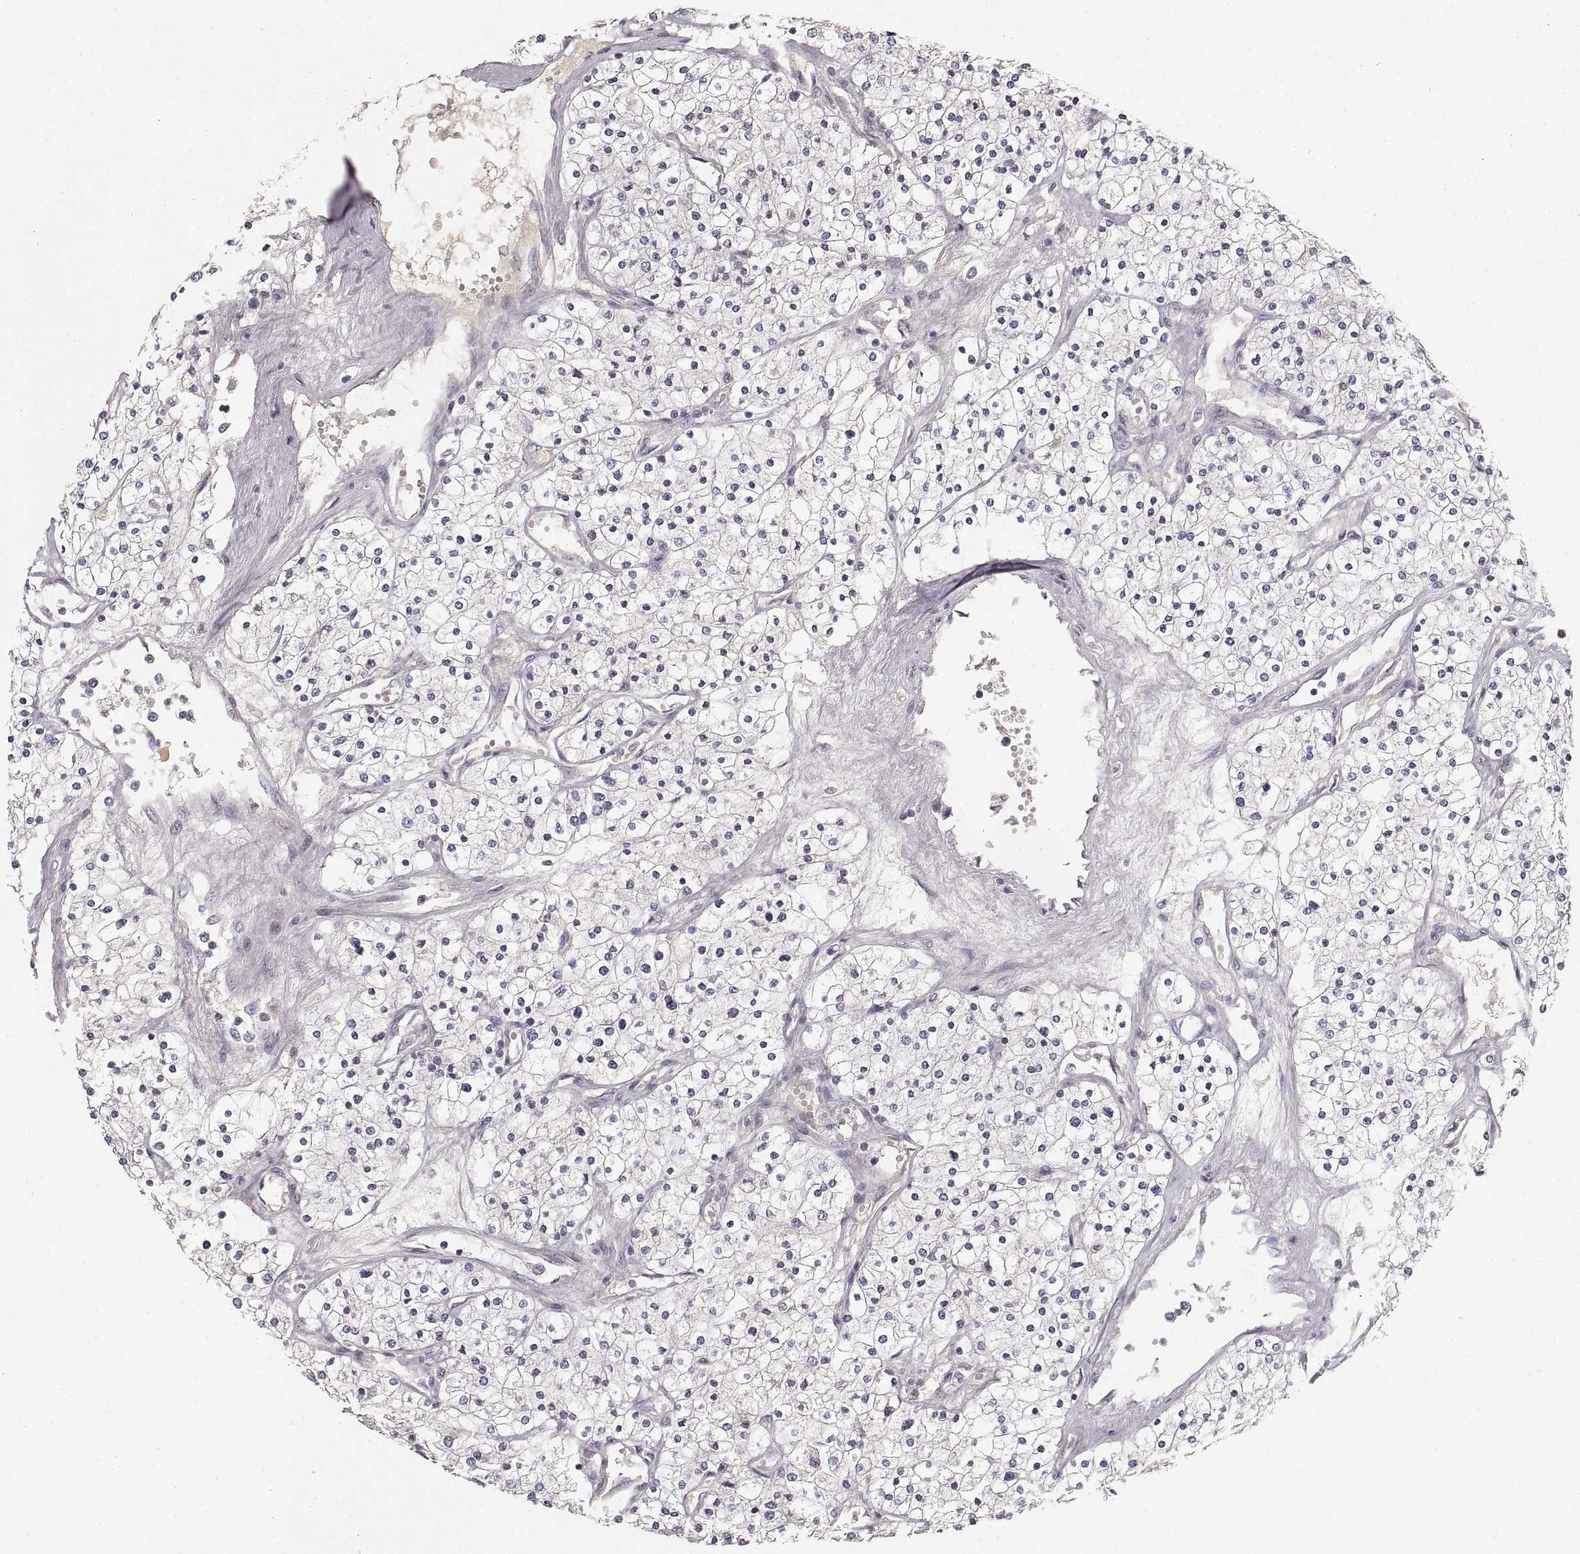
{"staining": {"intensity": "negative", "quantity": "none", "location": "none"}, "tissue": "renal cancer", "cell_type": "Tumor cells", "image_type": "cancer", "snomed": [{"axis": "morphology", "description": "Adenocarcinoma, NOS"}, {"axis": "topography", "description": "Kidney"}], "caption": "IHC histopathology image of renal cancer (adenocarcinoma) stained for a protein (brown), which shows no expression in tumor cells.", "gene": "RUNDC3A", "patient": {"sex": "male", "age": 80}}